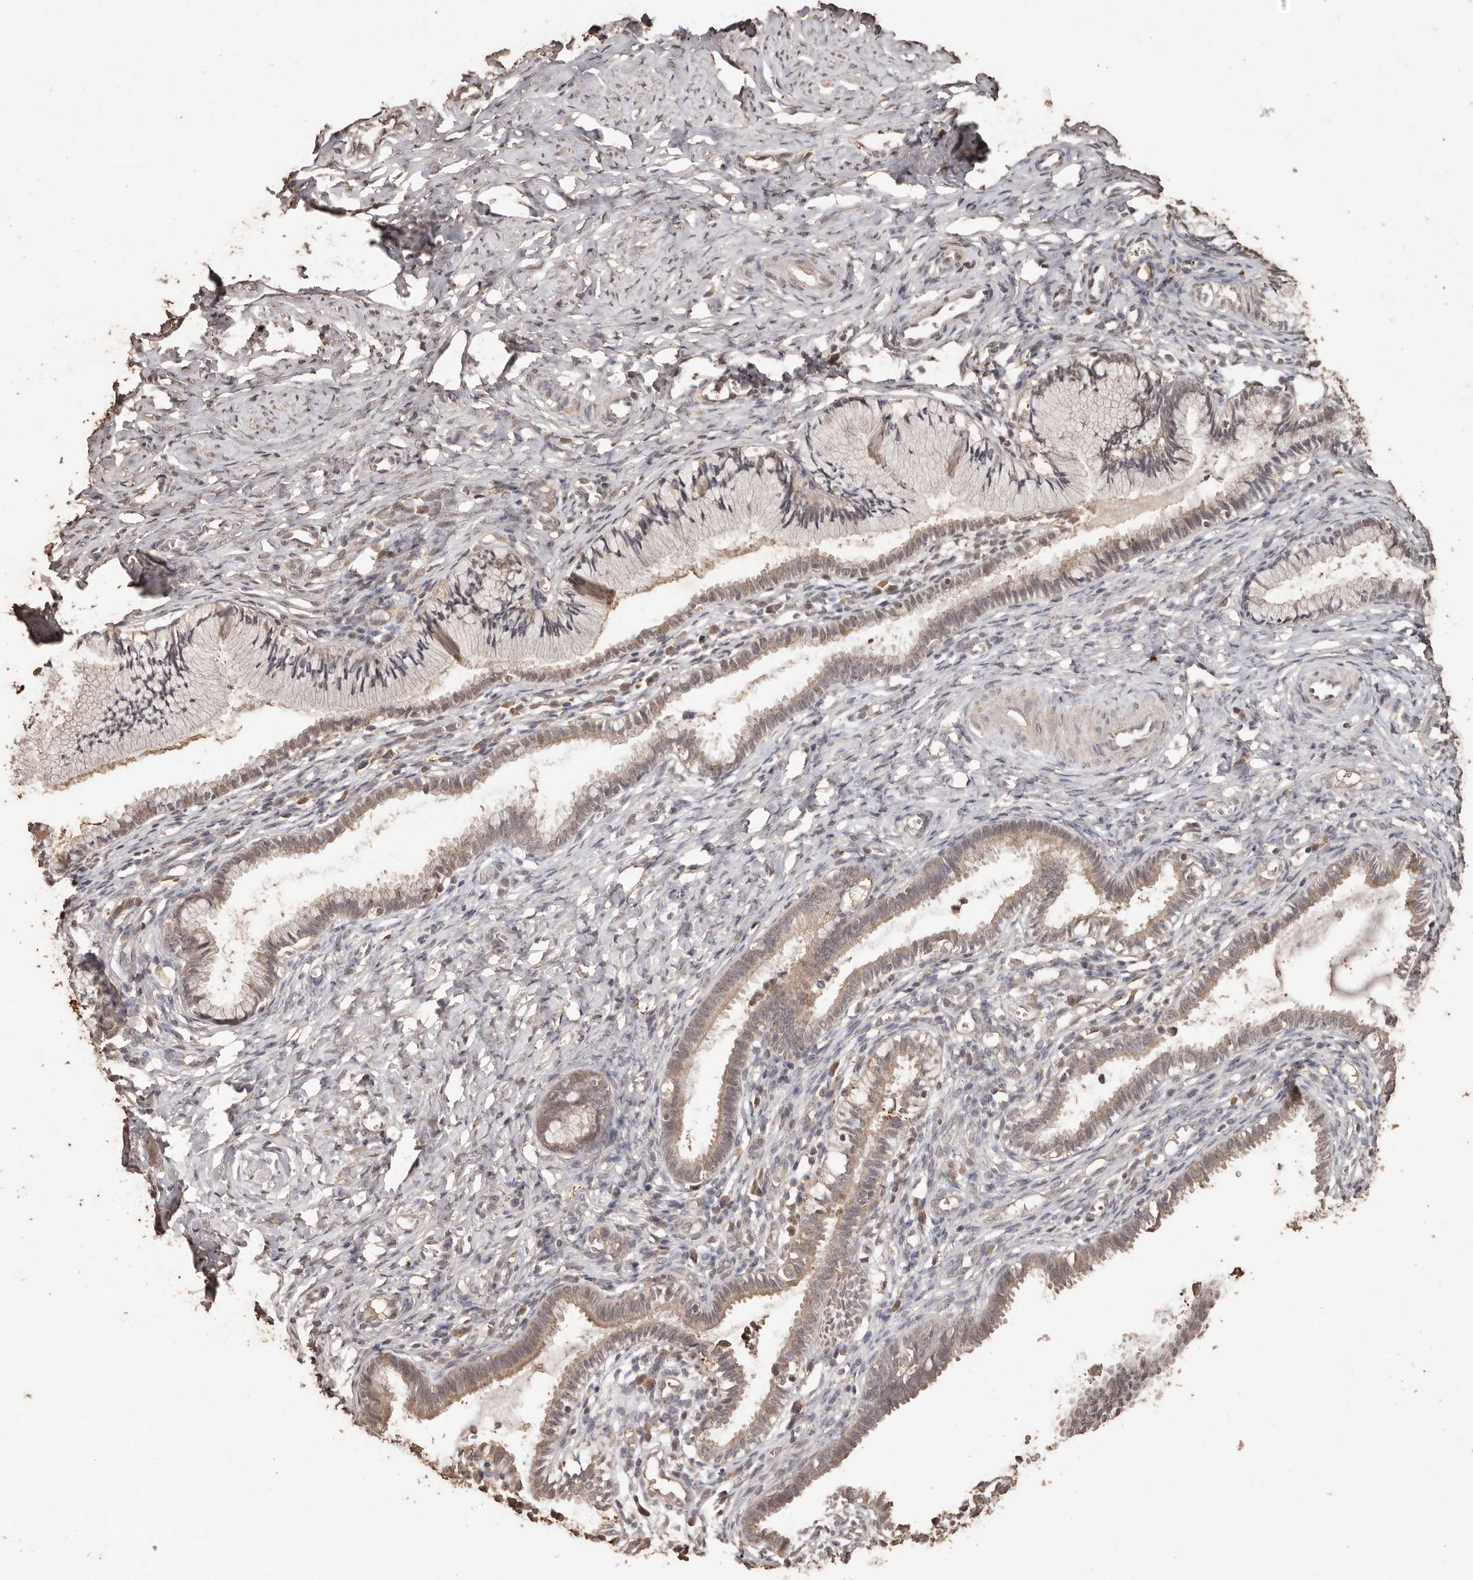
{"staining": {"intensity": "moderate", "quantity": "25%-75%", "location": "cytoplasmic/membranous"}, "tissue": "cervix", "cell_type": "Glandular cells", "image_type": "normal", "snomed": [{"axis": "morphology", "description": "Normal tissue, NOS"}, {"axis": "topography", "description": "Cervix"}], "caption": "Glandular cells exhibit medium levels of moderate cytoplasmic/membranous expression in approximately 25%-75% of cells in benign cervix.", "gene": "PKDCC", "patient": {"sex": "female", "age": 27}}